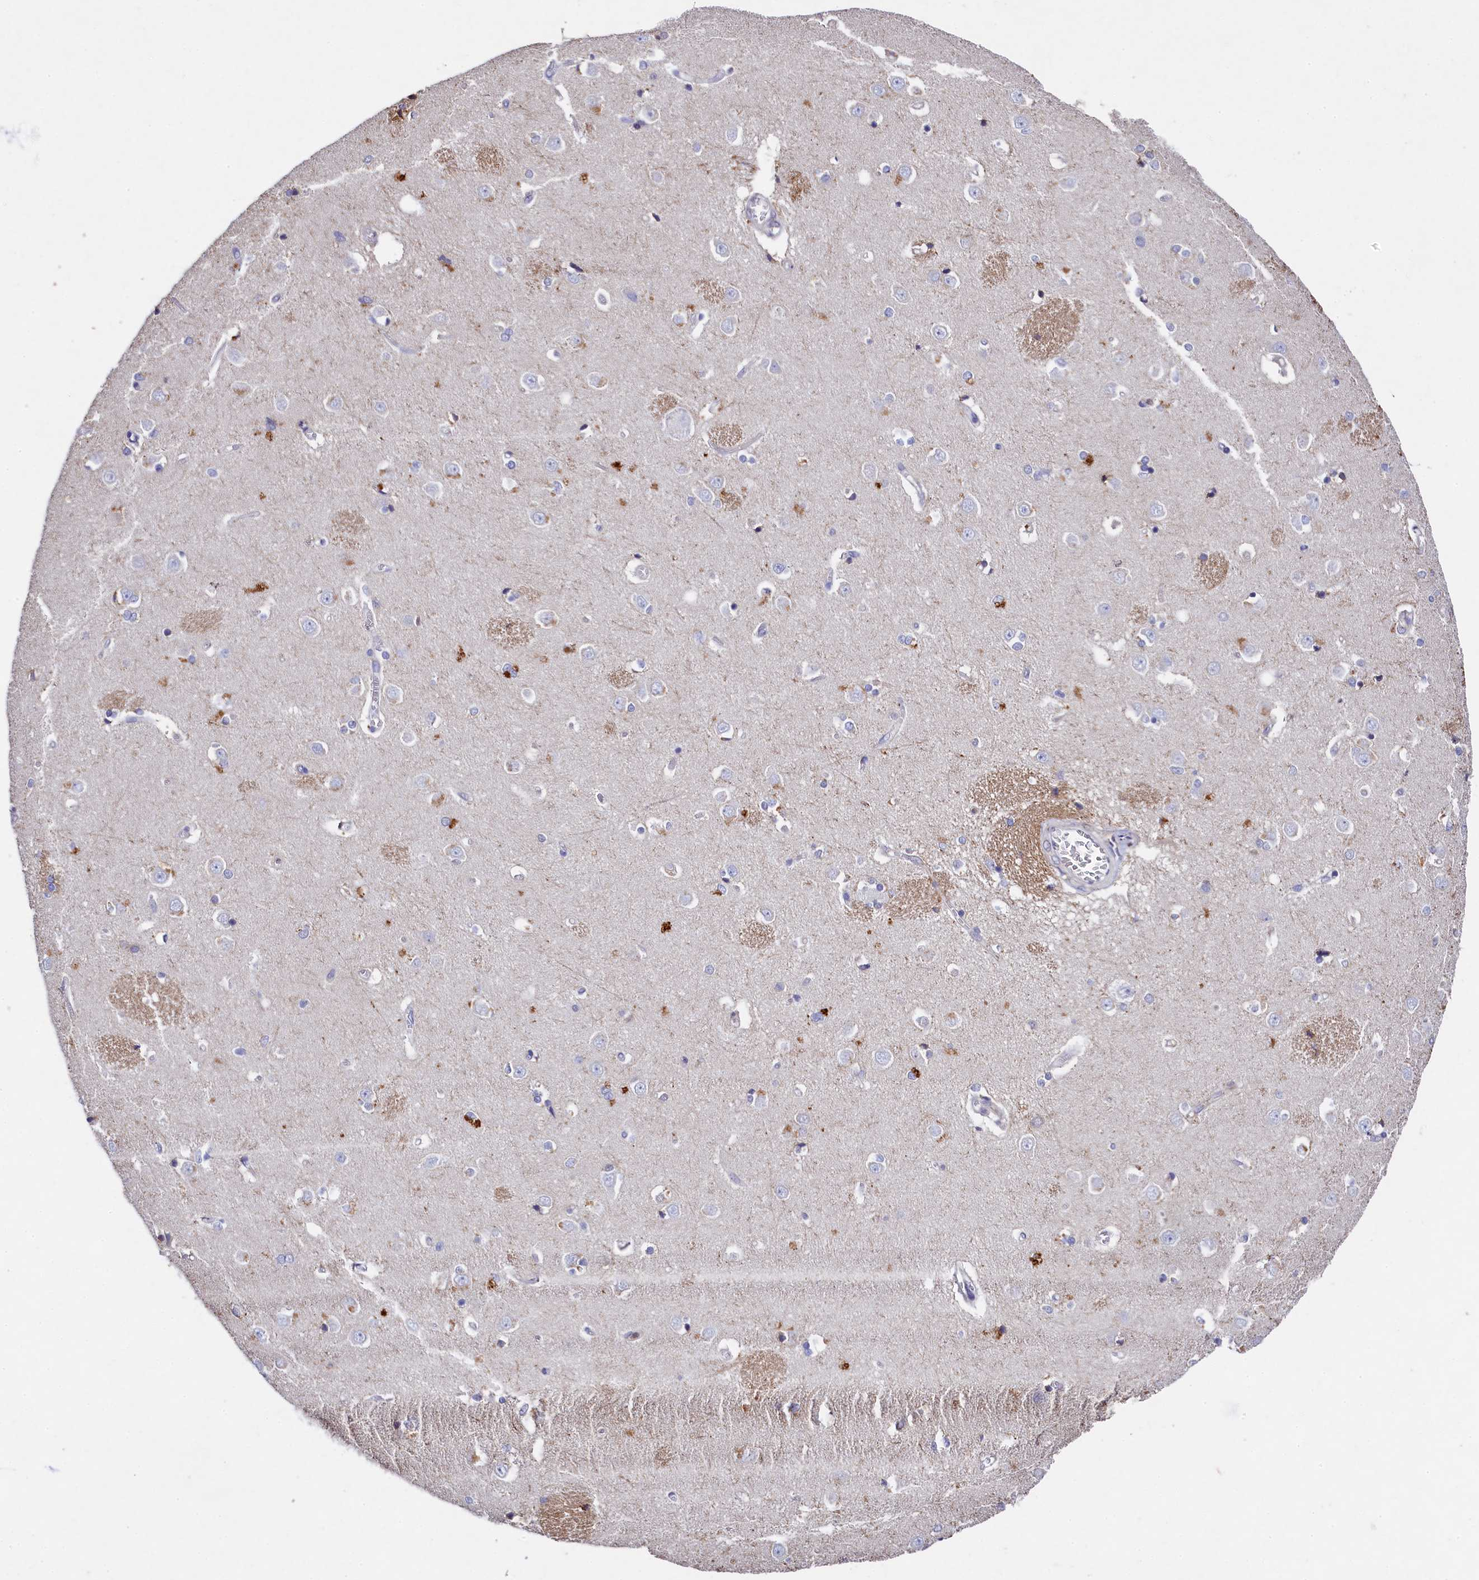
{"staining": {"intensity": "weak", "quantity": "<25%", "location": "cytoplasmic/membranous"}, "tissue": "caudate", "cell_type": "Glial cells", "image_type": "normal", "snomed": [{"axis": "morphology", "description": "Normal tissue, NOS"}, {"axis": "topography", "description": "Lateral ventricle wall"}], "caption": "IHC histopathology image of normal human caudate stained for a protein (brown), which demonstrates no positivity in glial cells. The staining was performed using DAB (3,3'-diaminobenzidine) to visualize the protein expression in brown, while the nuclei were stained in blue with hematoxylin (Magnification: 20x).", "gene": "TGDS", "patient": {"sex": "male", "age": 37}}